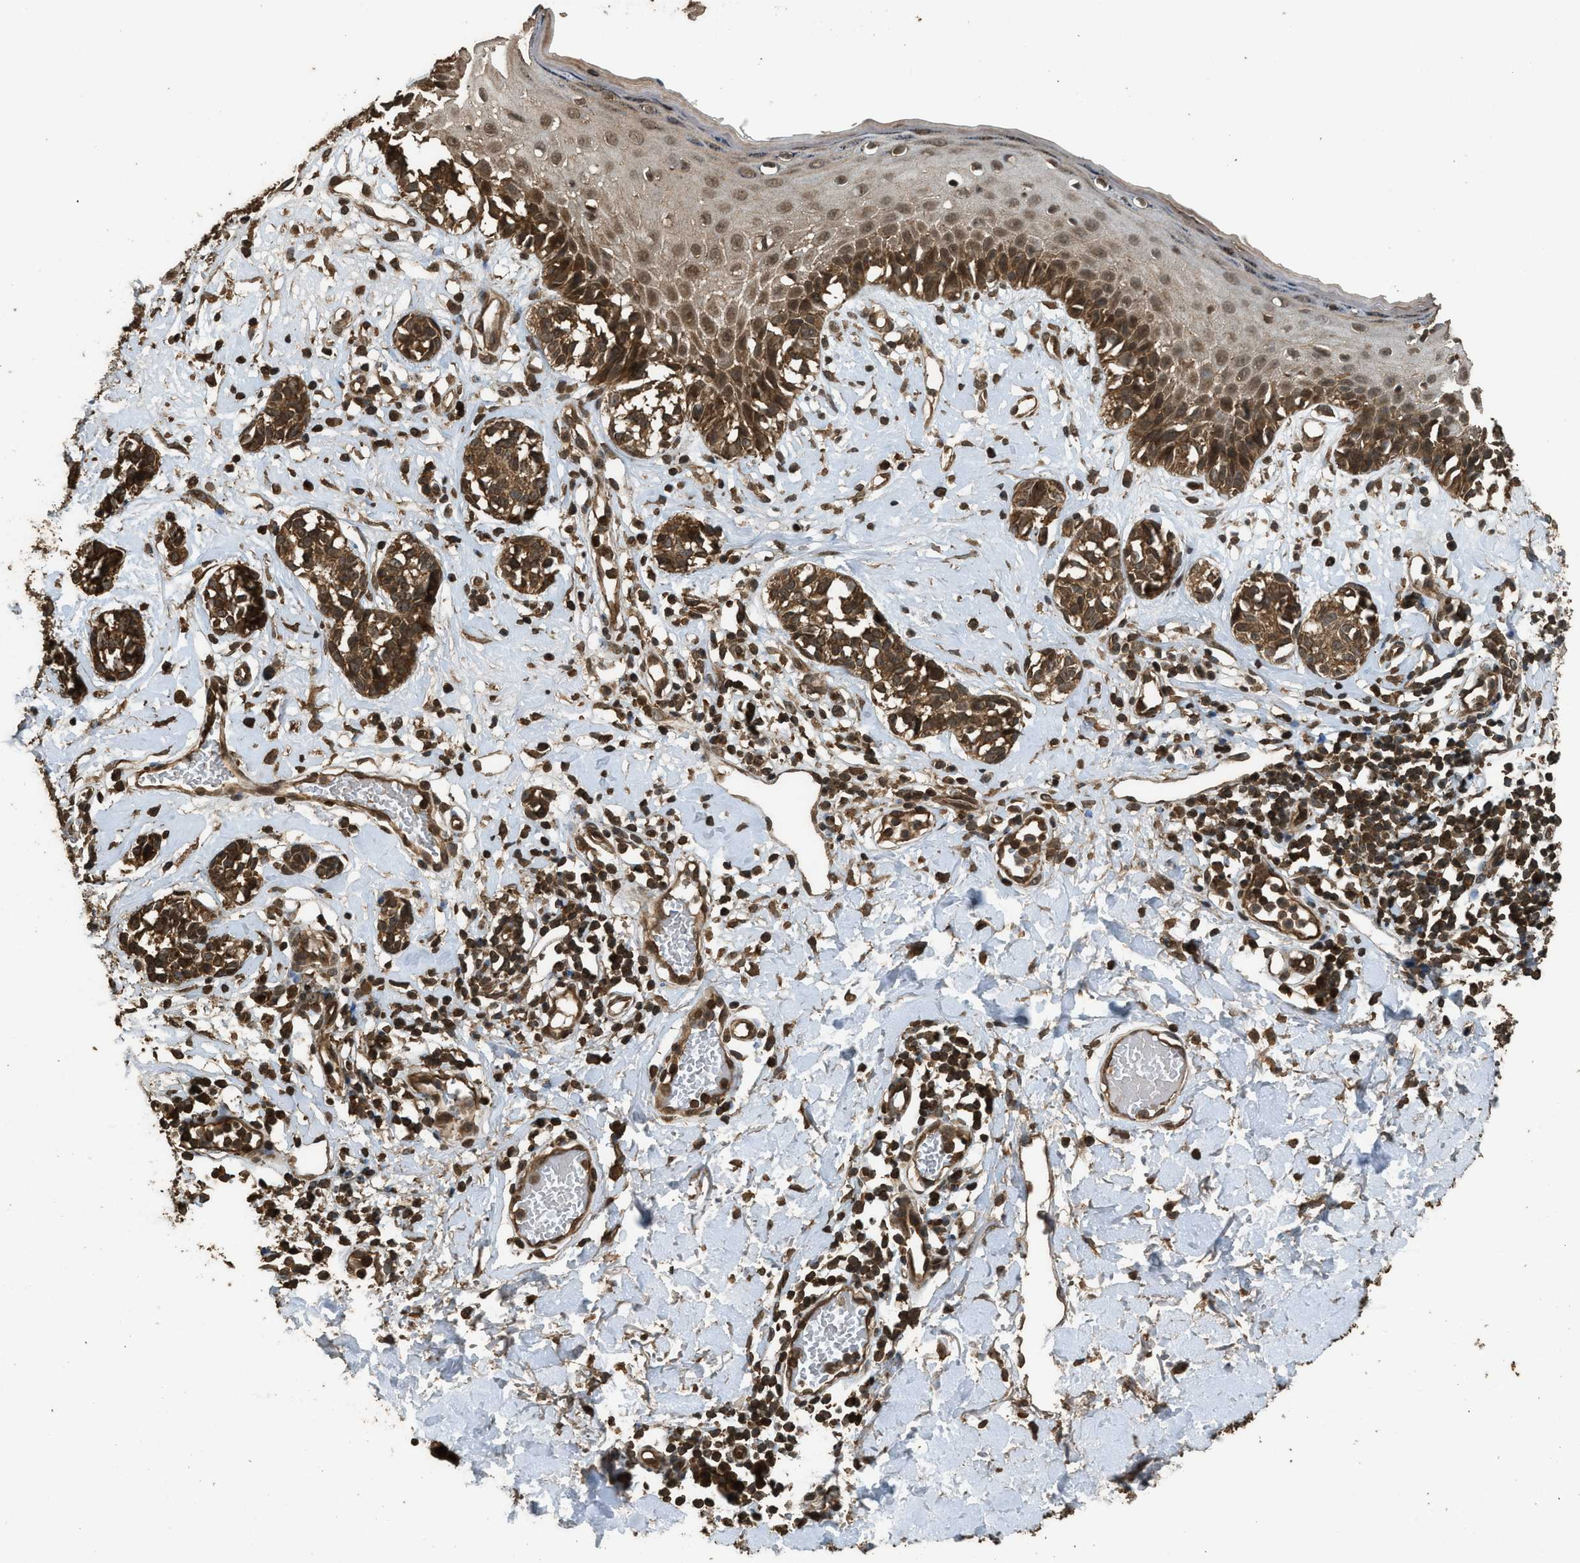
{"staining": {"intensity": "strong", "quantity": ">75%", "location": "cytoplasmic/membranous"}, "tissue": "melanoma", "cell_type": "Tumor cells", "image_type": "cancer", "snomed": [{"axis": "morphology", "description": "Malignant melanoma, NOS"}, {"axis": "topography", "description": "Skin"}], "caption": "Immunohistochemical staining of human melanoma exhibits high levels of strong cytoplasmic/membranous protein expression in about >75% of tumor cells.", "gene": "MYBL2", "patient": {"sex": "male", "age": 64}}